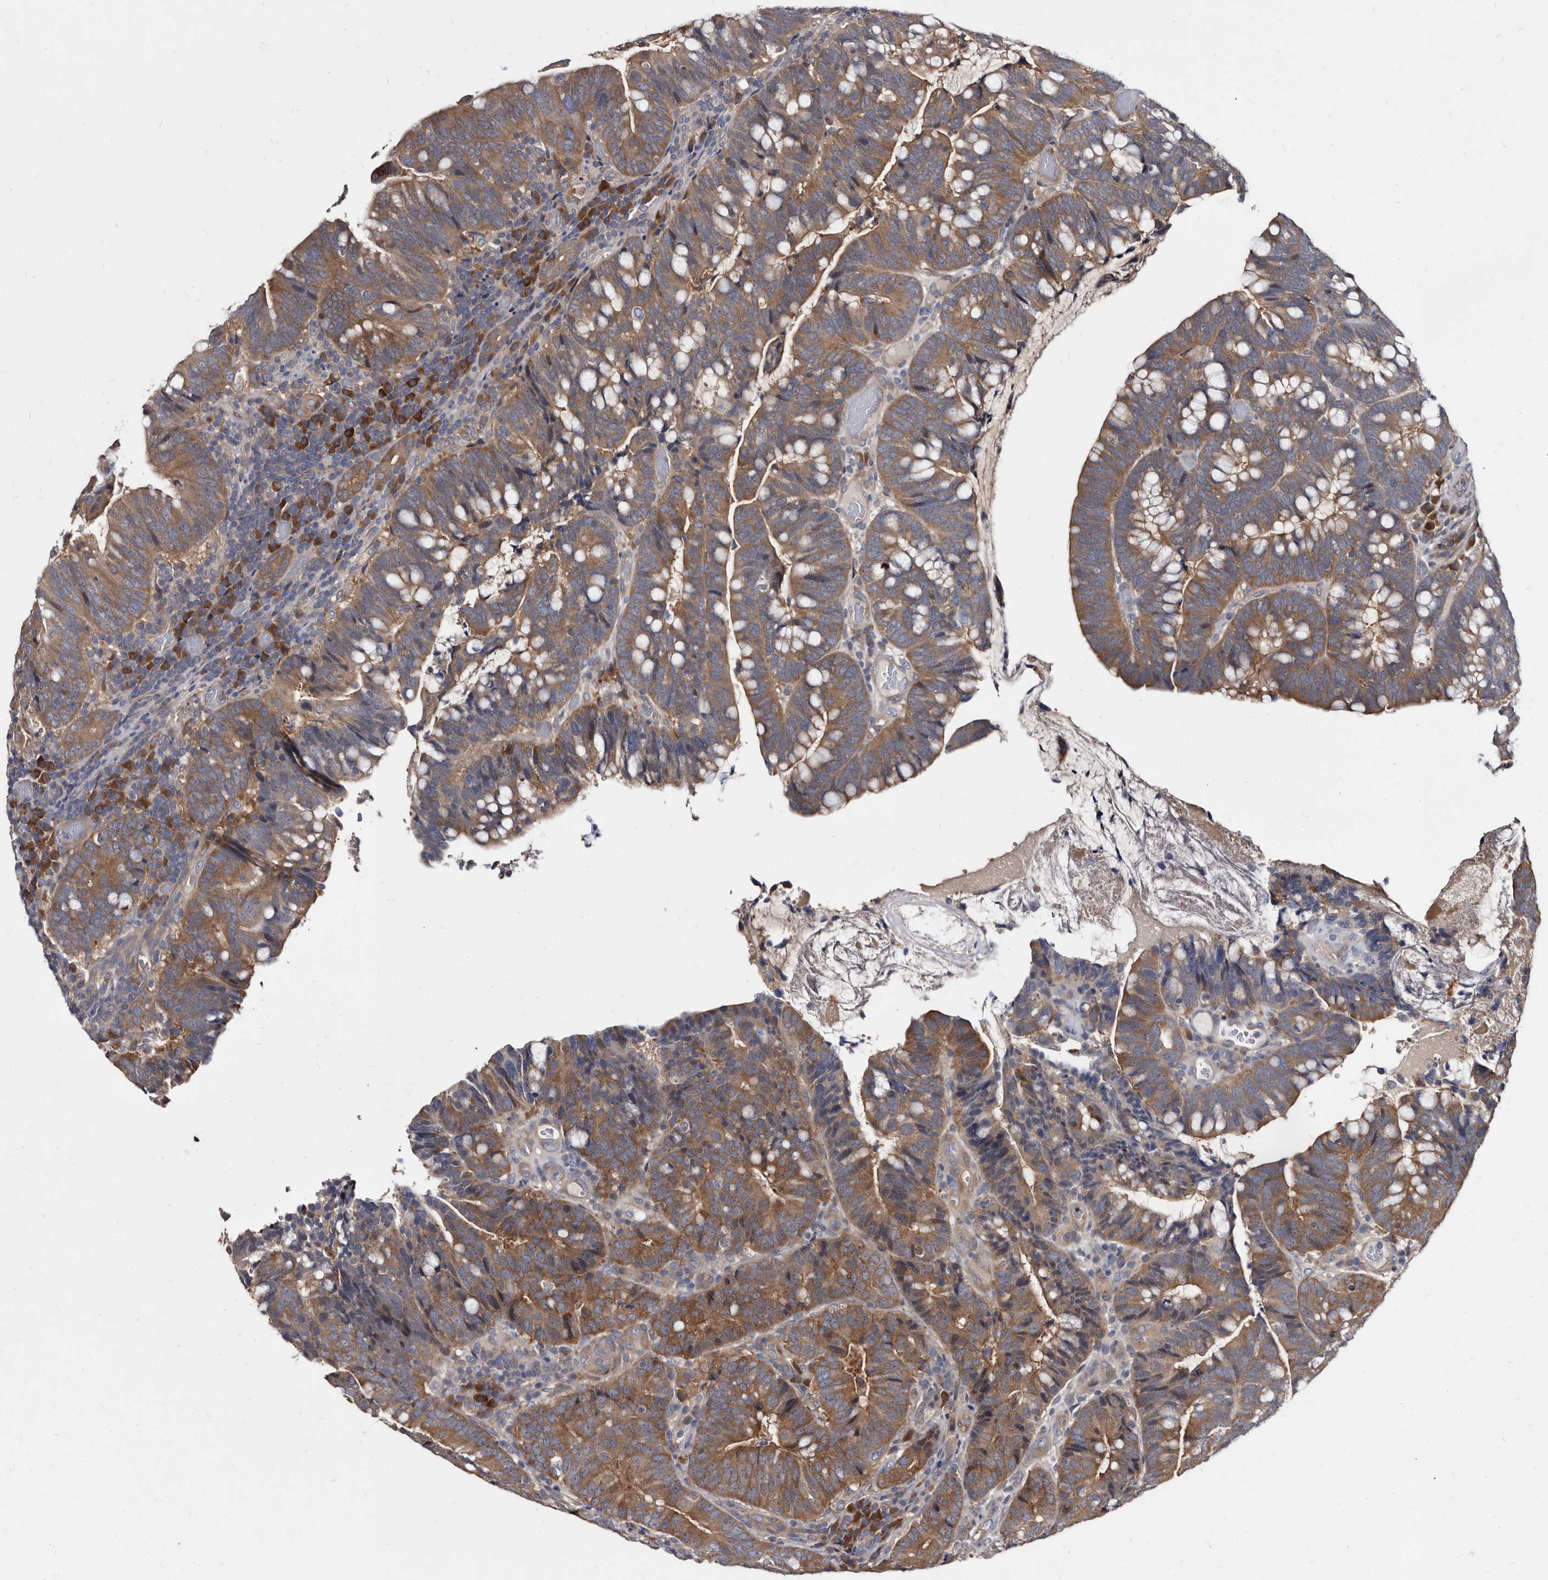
{"staining": {"intensity": "moderate", "quantity": ">75%", "location": "cytoplasmic/membranous"}, "tissue": "colorectal cancer", "cell_type": "Tumor cells", "image_type": "cancer", "snomed": [{"axis": "morphology", "description": "Adenocarcinoma, NOS"}, {"axis": "topography", "description": "Colon"}], "caption": "Colorectal cancer (adenocarcinoma) stained with DAB (3,3'-diaminobenzidine) IHC demonstrates medium levels of moderate cytoplasmic/membranous positivity in approximately >75% of tumor cells. (Brightfield microscopy of DAB IHC at high magnification).", "gene": "ABCF2", "patient": {"sex": "female", "age": 66}}